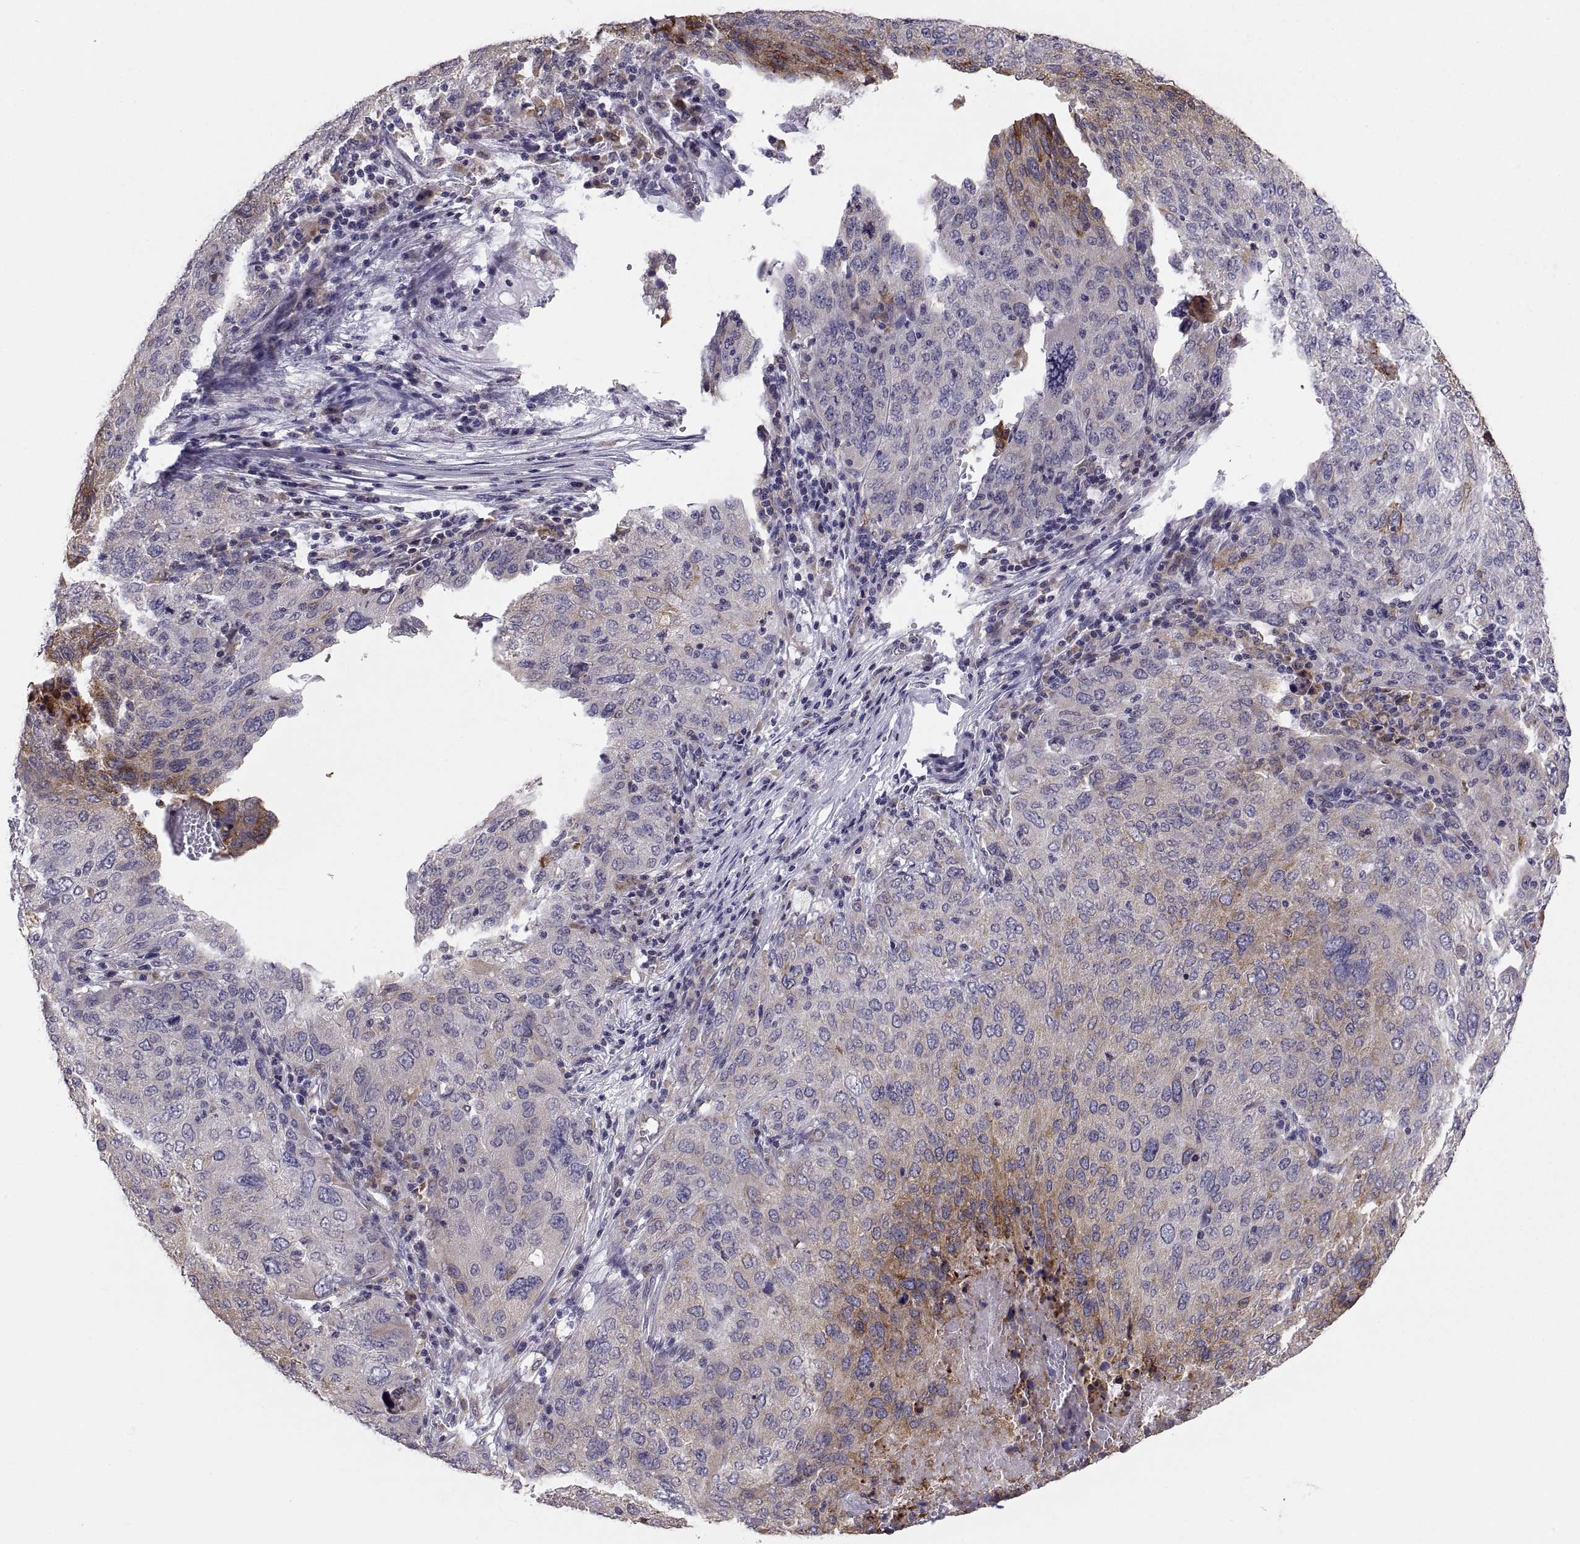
{"staining": {"intensity": "strong", "quantity": "<25%", "location": "cytoplasmic/membranous"}, "tissue": "ovarian cancer", "cell_type": "Tumor cells", "image_type": "cancer", "snomed": [{"axis": "morphology", "description": "Carcinoma, endometroid"}, {"axis": "topography", "description": "Ovary"}], "caption": "Immunohistochemical staining of human endometroid carcinoma (ovarian) reveals medium levels of strong cytoplasmic/membranous protein positivity in approximately <25% of tumor cells.", "gene": "ERO1A", "patient": {"sex": "female", "age": 58}}